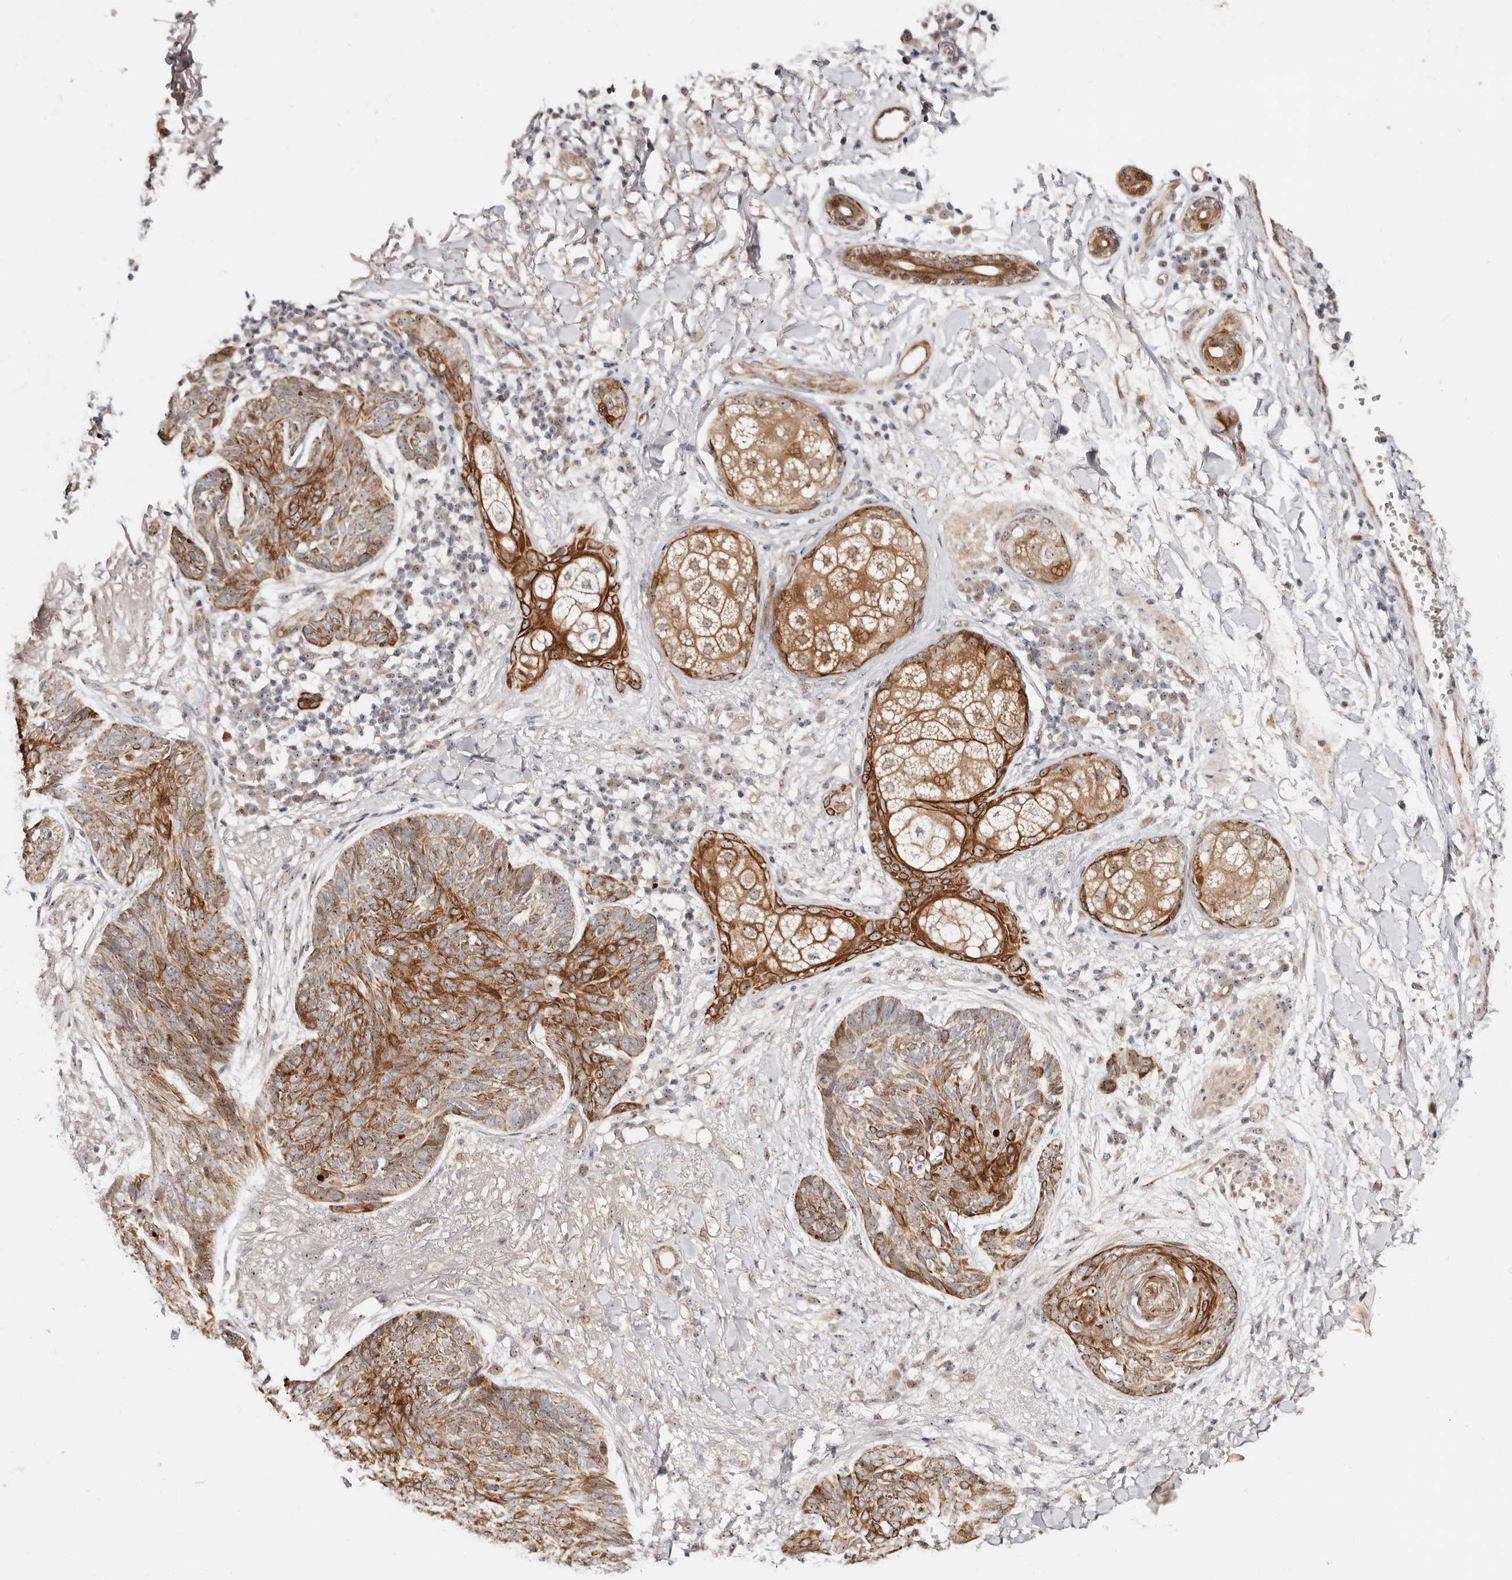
{"staining": {"intensity": "moderate", "quantity": ">75%", "location": "cytoplasmic/membranous"}, "tissue": "skin cancer", "cell_type": "Tumor cells", "image_type": "cancer", "snomed": [{"axis": "morphology", "description": "Basal cell carcinoma"}, {"axis": "topography", "description": "Skin"}], "caption": "Human skin cancer (basal cell carcinoma) stained with a protein marker shows moderate staining in tumor cells.", "gene": "ODF2L", "patient": {"sex": "male", "age": 85}}